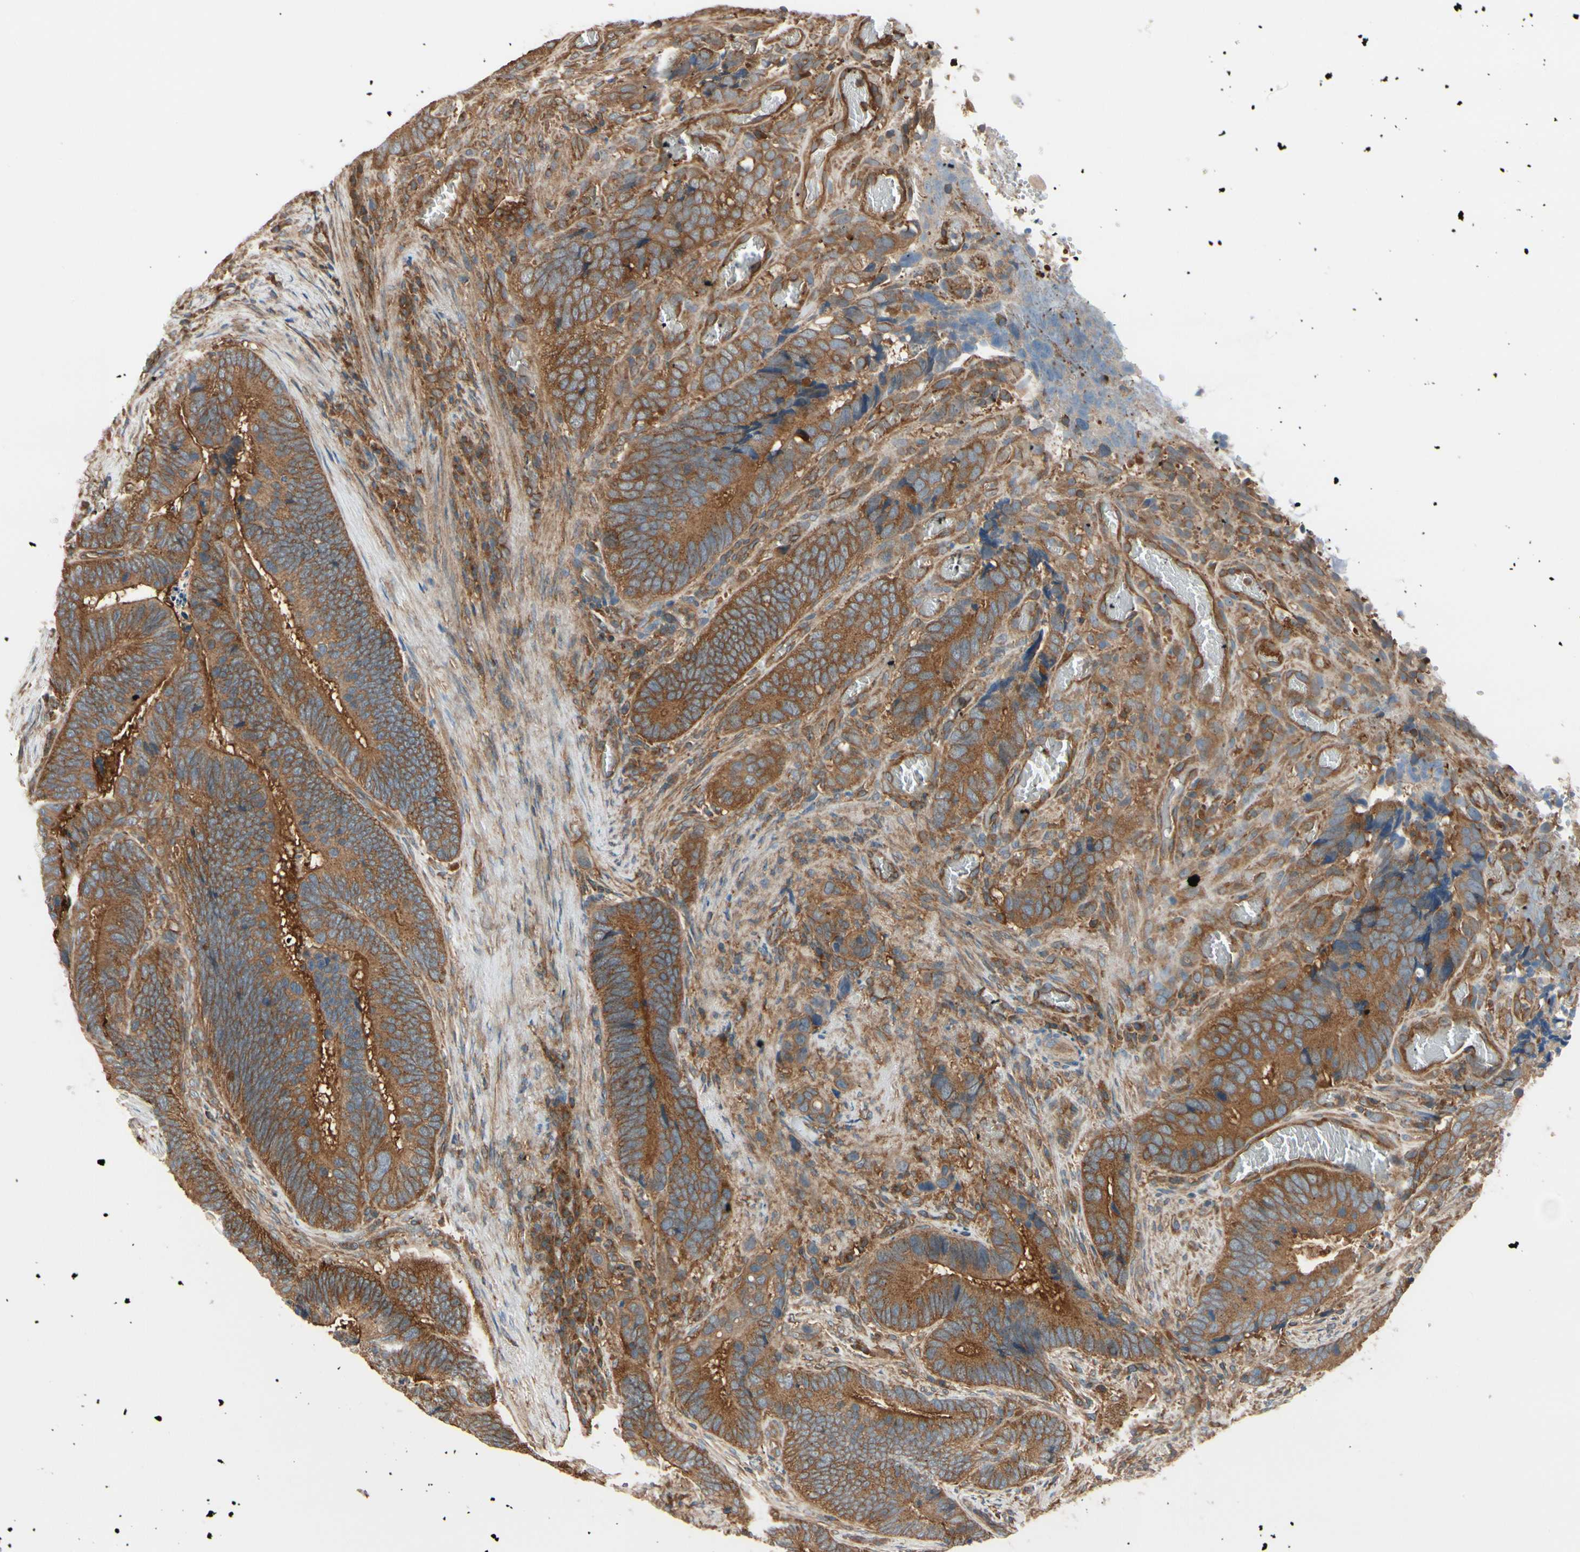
{"staining": {"intensity": "moderate", "quantity": ">75%", "location": "cytoplasmic/membranous"}, "tissue": "colorectal cancer", "cell_type": "Tumor cells", "image_type": "cancer", "snomed": [{"axis": "morphology", "description": "Adenocarcinoma, NOS"}, {"axis": "topography", "description": "Colon"}], "caption": "High-power microscopy captured an IHC micrograph of colorectal adenocarcinoma, revealing moderate cytoplasmic/membranous expression in about >75% of tumor cells.", "gene": "EPS15", "patient": {"sex": "male", "age": 72}}